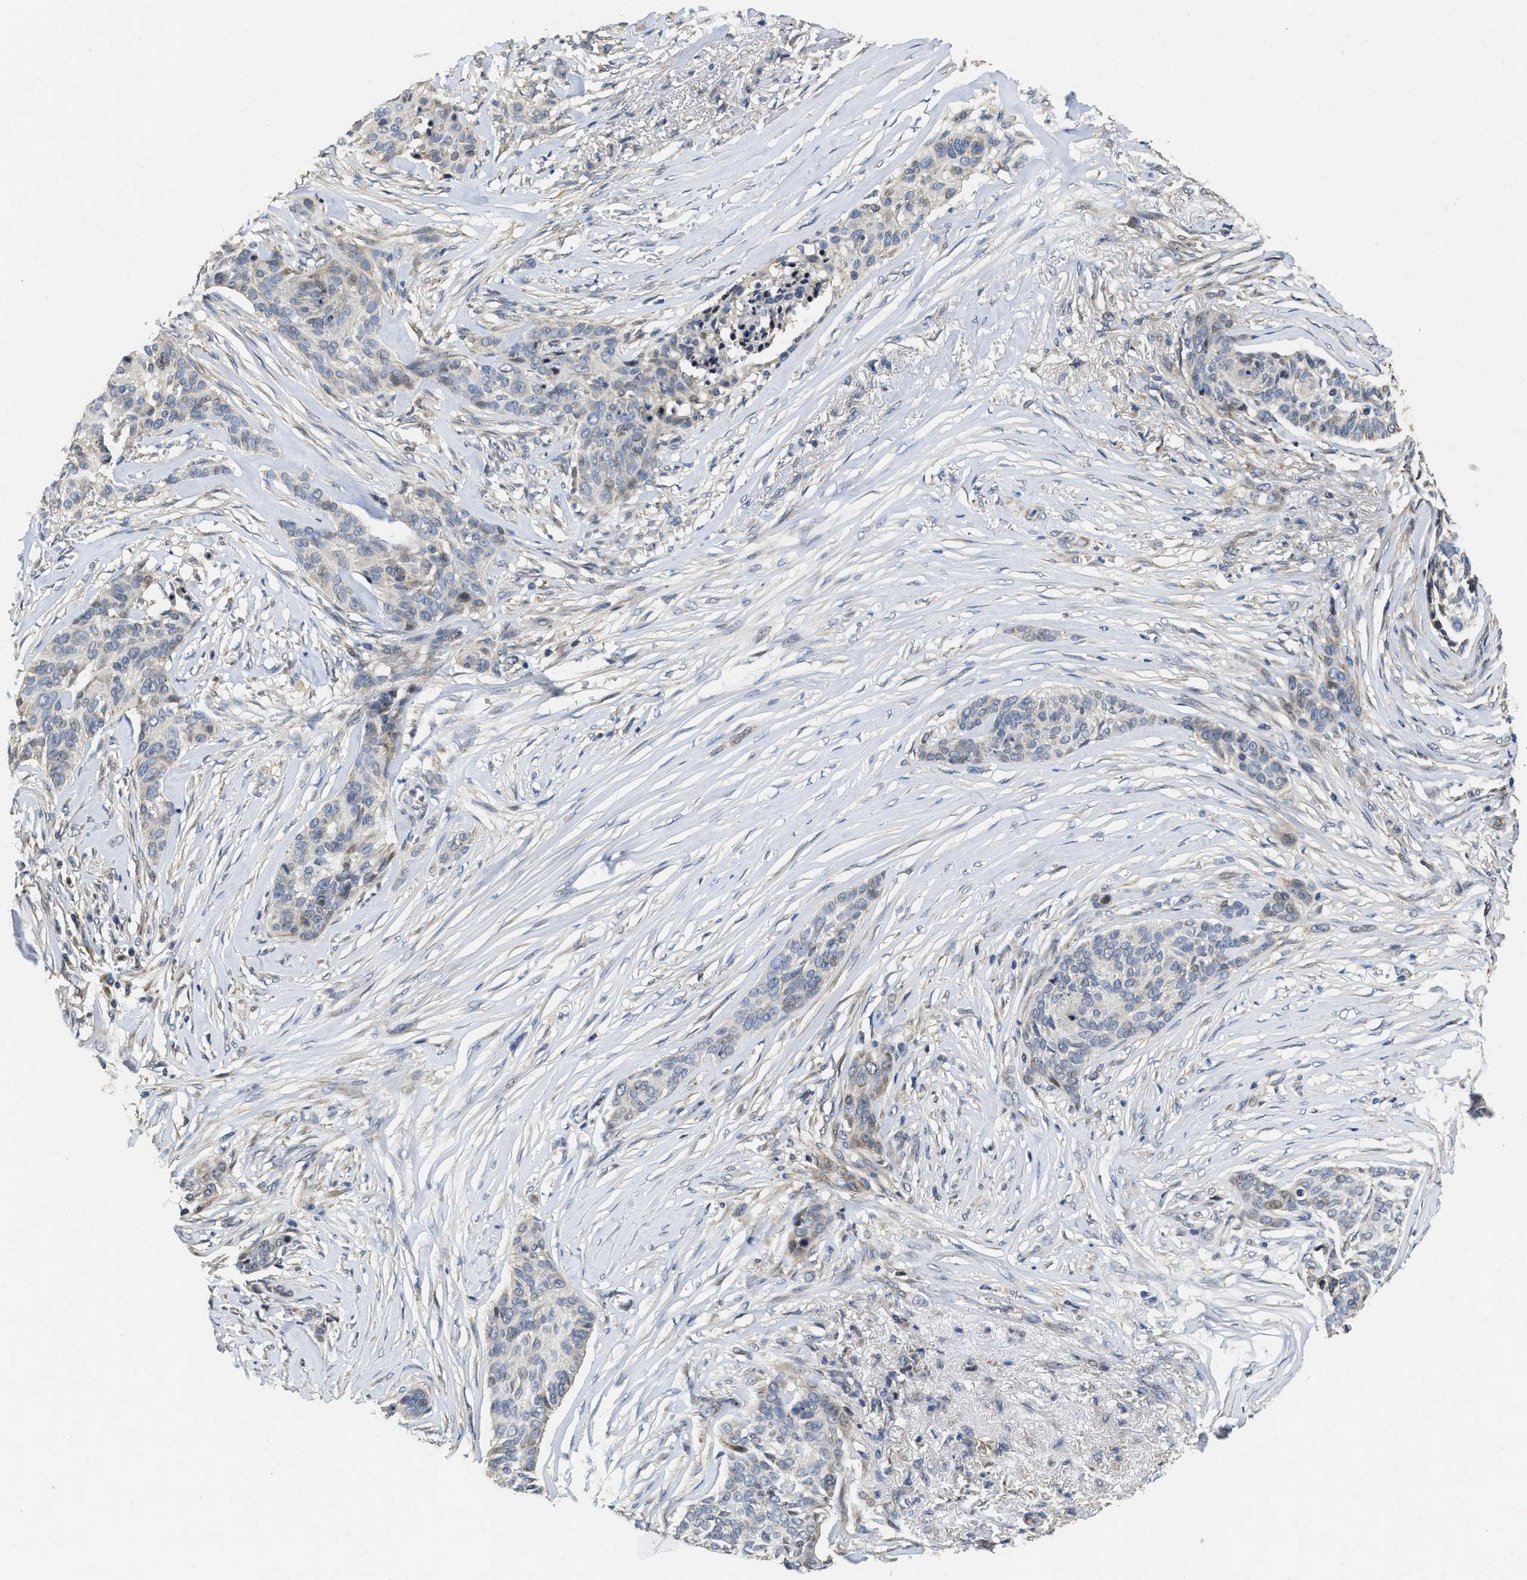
{"staining": {"intensity": "negative", "quantity": "none", "location": "none"}, "tissue": "skin cancer", "cell_type": "Tumor cells", "image_type": "cancer", "snomed": [{"axis": "morphology", "description": "Basal cell carcinoma"}, {"axis": "topography", "description": "Skin"}], "caption": "The histopathology image shows no significant positivity in tumor cells of skin cancer. (Immunohistochemistry (ihc), brightfield microscopy, high magnification).", "gene": "SCYL2", "patient": {"sex": "male", "age": 85}}